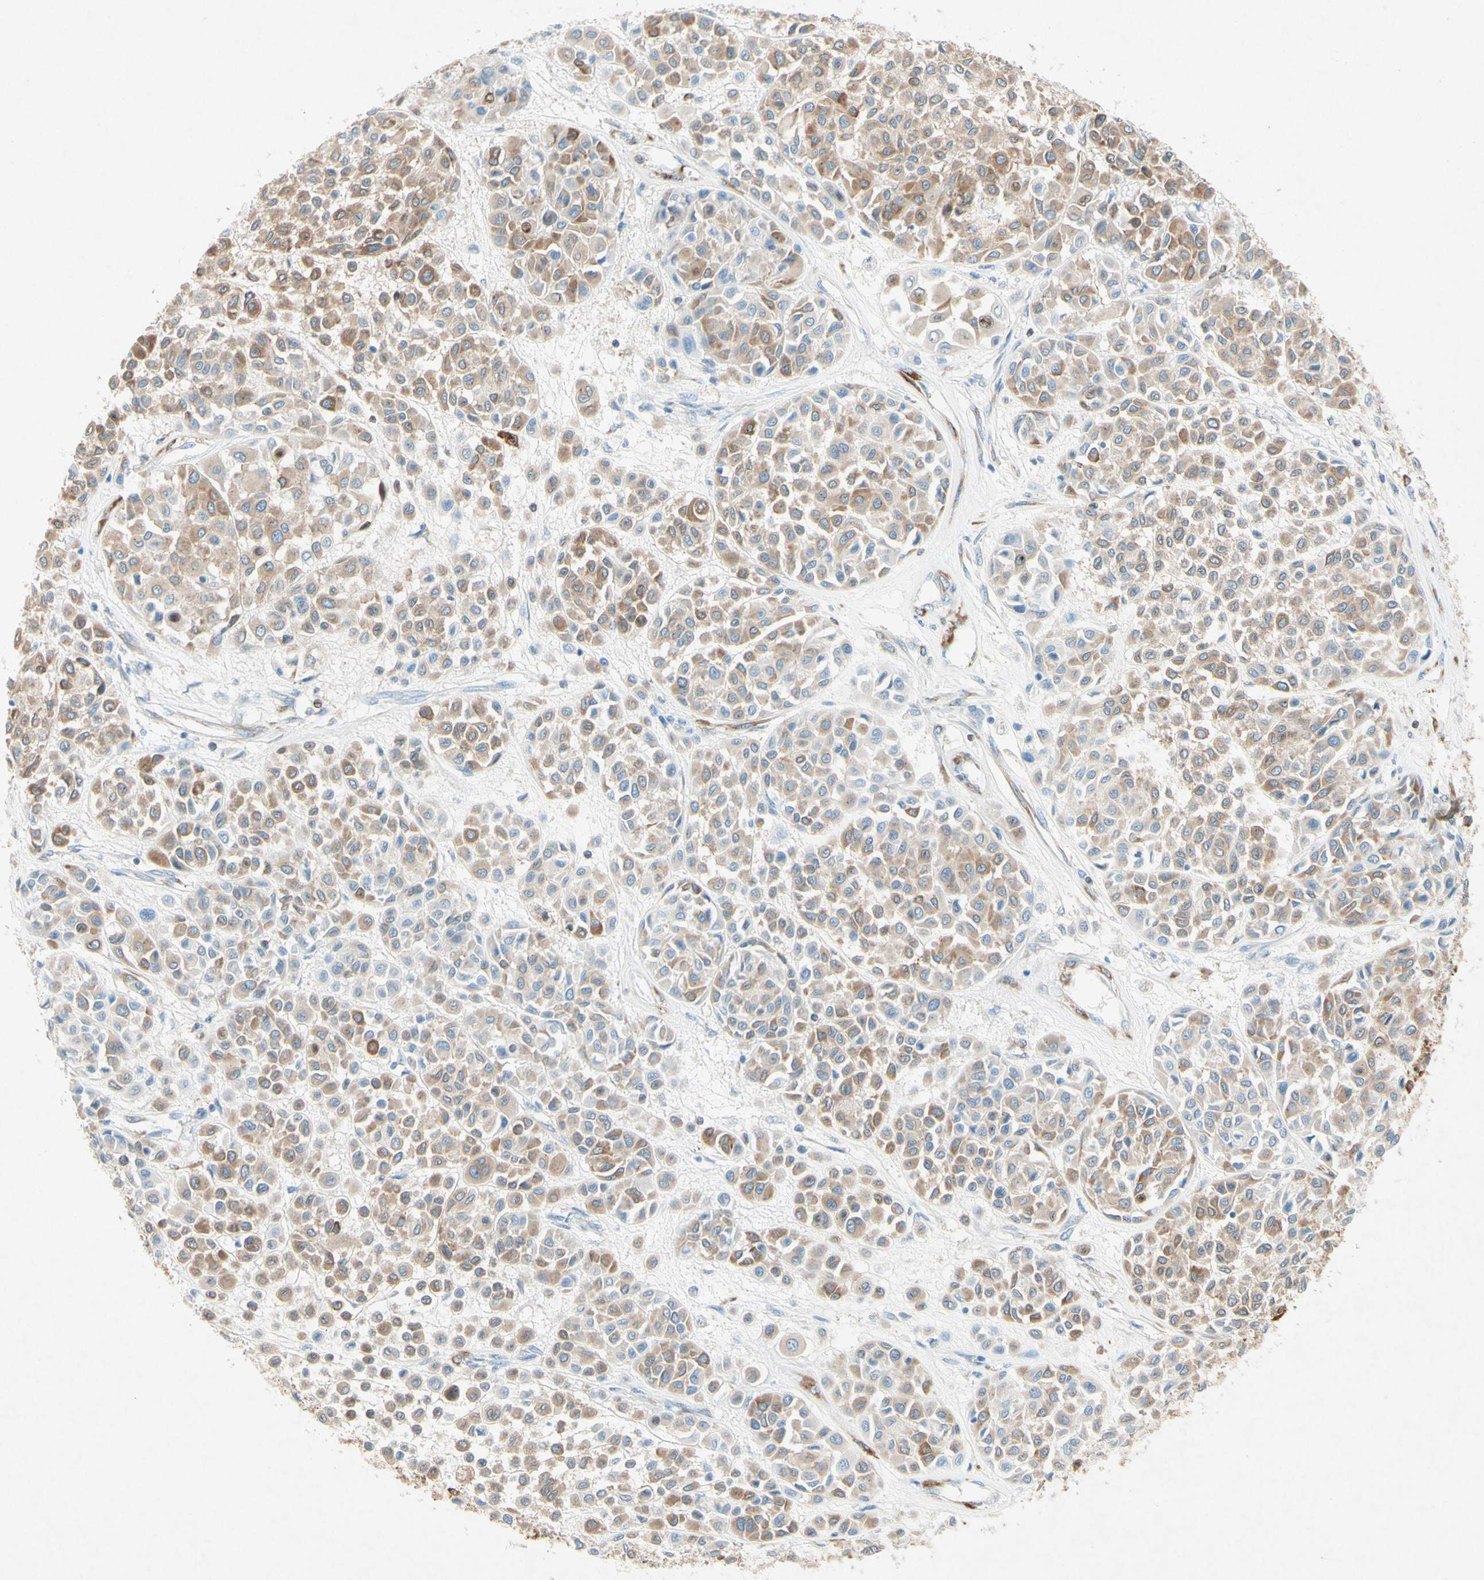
{"staining": {"intensity": "moderate", "quantity": ">75%", "location": "cytoplasmic/membranous"}, "tissue": "melanoma", "cell_type": "Tumor cells", "image_type": "cancer", "snomed": [{"axis": "morphology", "description": "Malignant melanoma, Metastatic site"}, {"axis": "topography", "description": "Soft tissue"}], "caption": "An image showing moderate cytoplasmic/membranous positivity in approximately >75% of tumor cells in malignant melanoma (metastatic site), as visualized by brown immunohistochemical staining.", "gene": "PABPC1", "patient": {"sex": "male", "age": 41}}